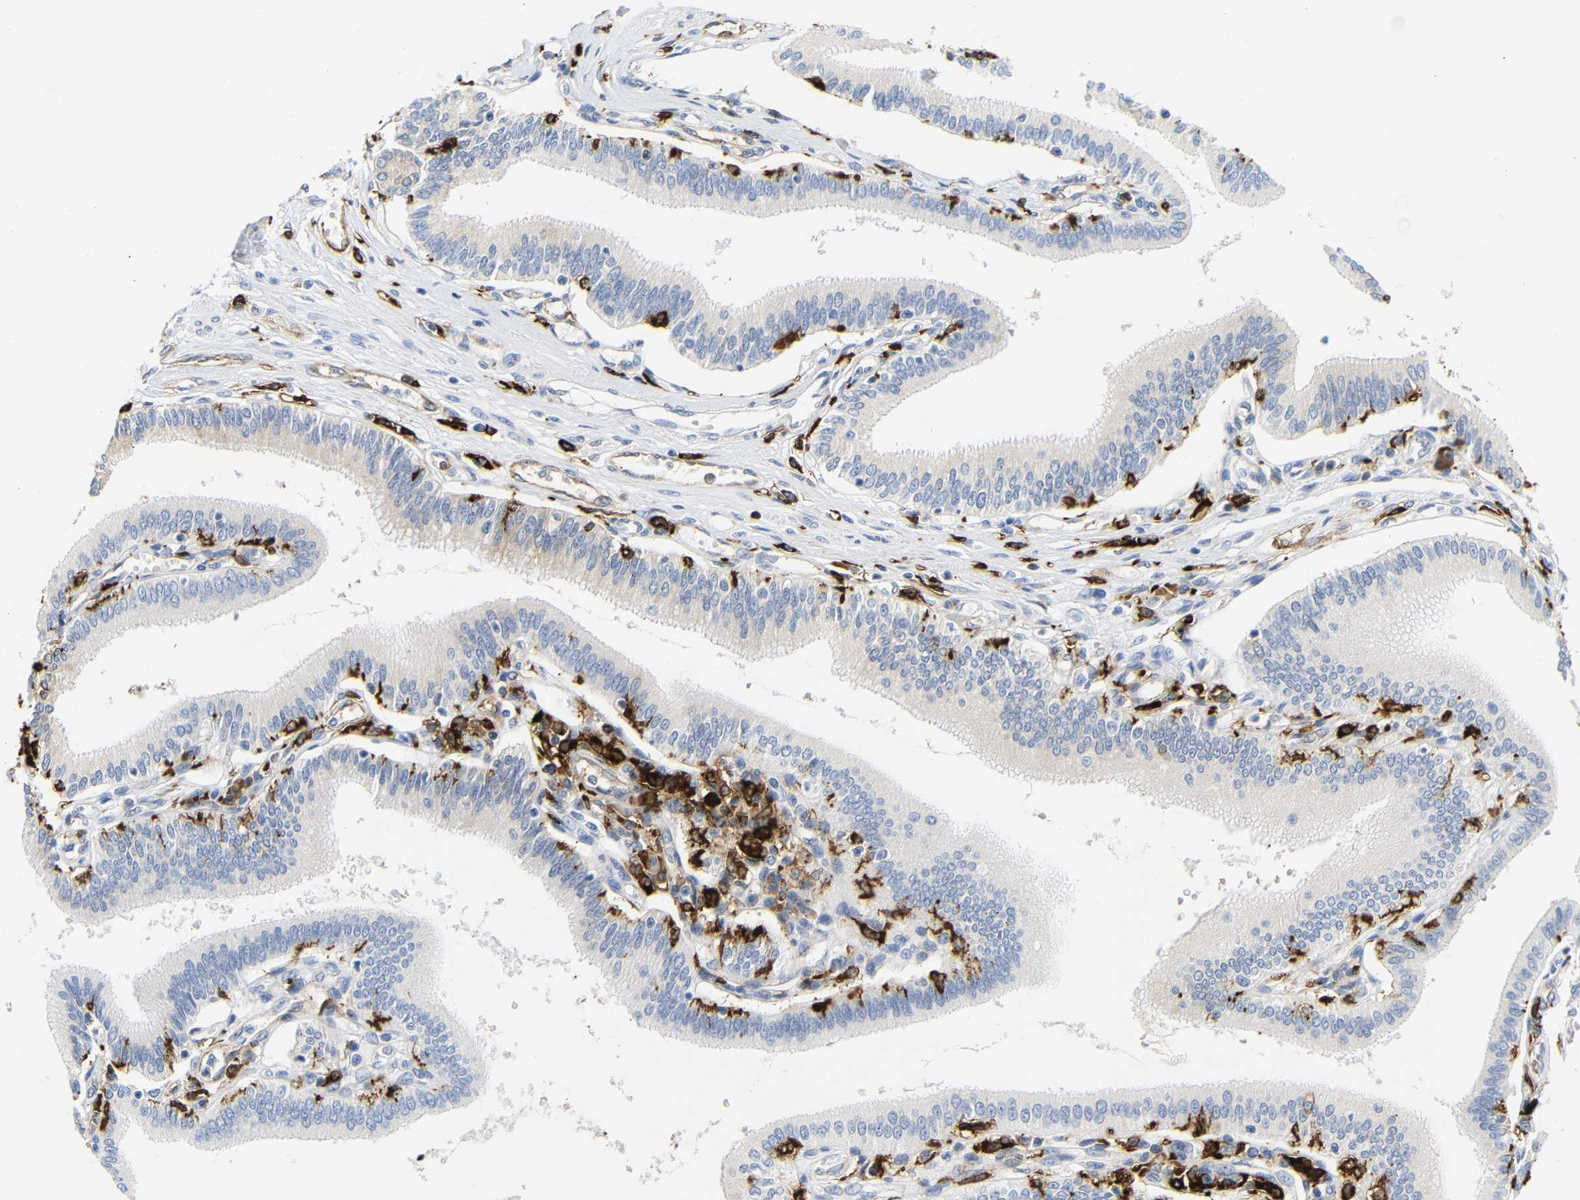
{"staining": {"intensity": "negative", "quantity": "none", "location": "none"}, "tissue": "pancreatic cancer", "cell_type": "Tumor cells", "image_type": "cancer", "snomed": [{"axis": "morphology", "description": "Adenocarcinoma, NOS"}, {"axis": "topography", "description": "Pancreas"}], "caption": "The histopathology image displays no staining of tumor cells in adenocarcinoma (pancreatic).", "gene": "HLA-DQB1", "patient": {"sex": "male", "age": 56}}